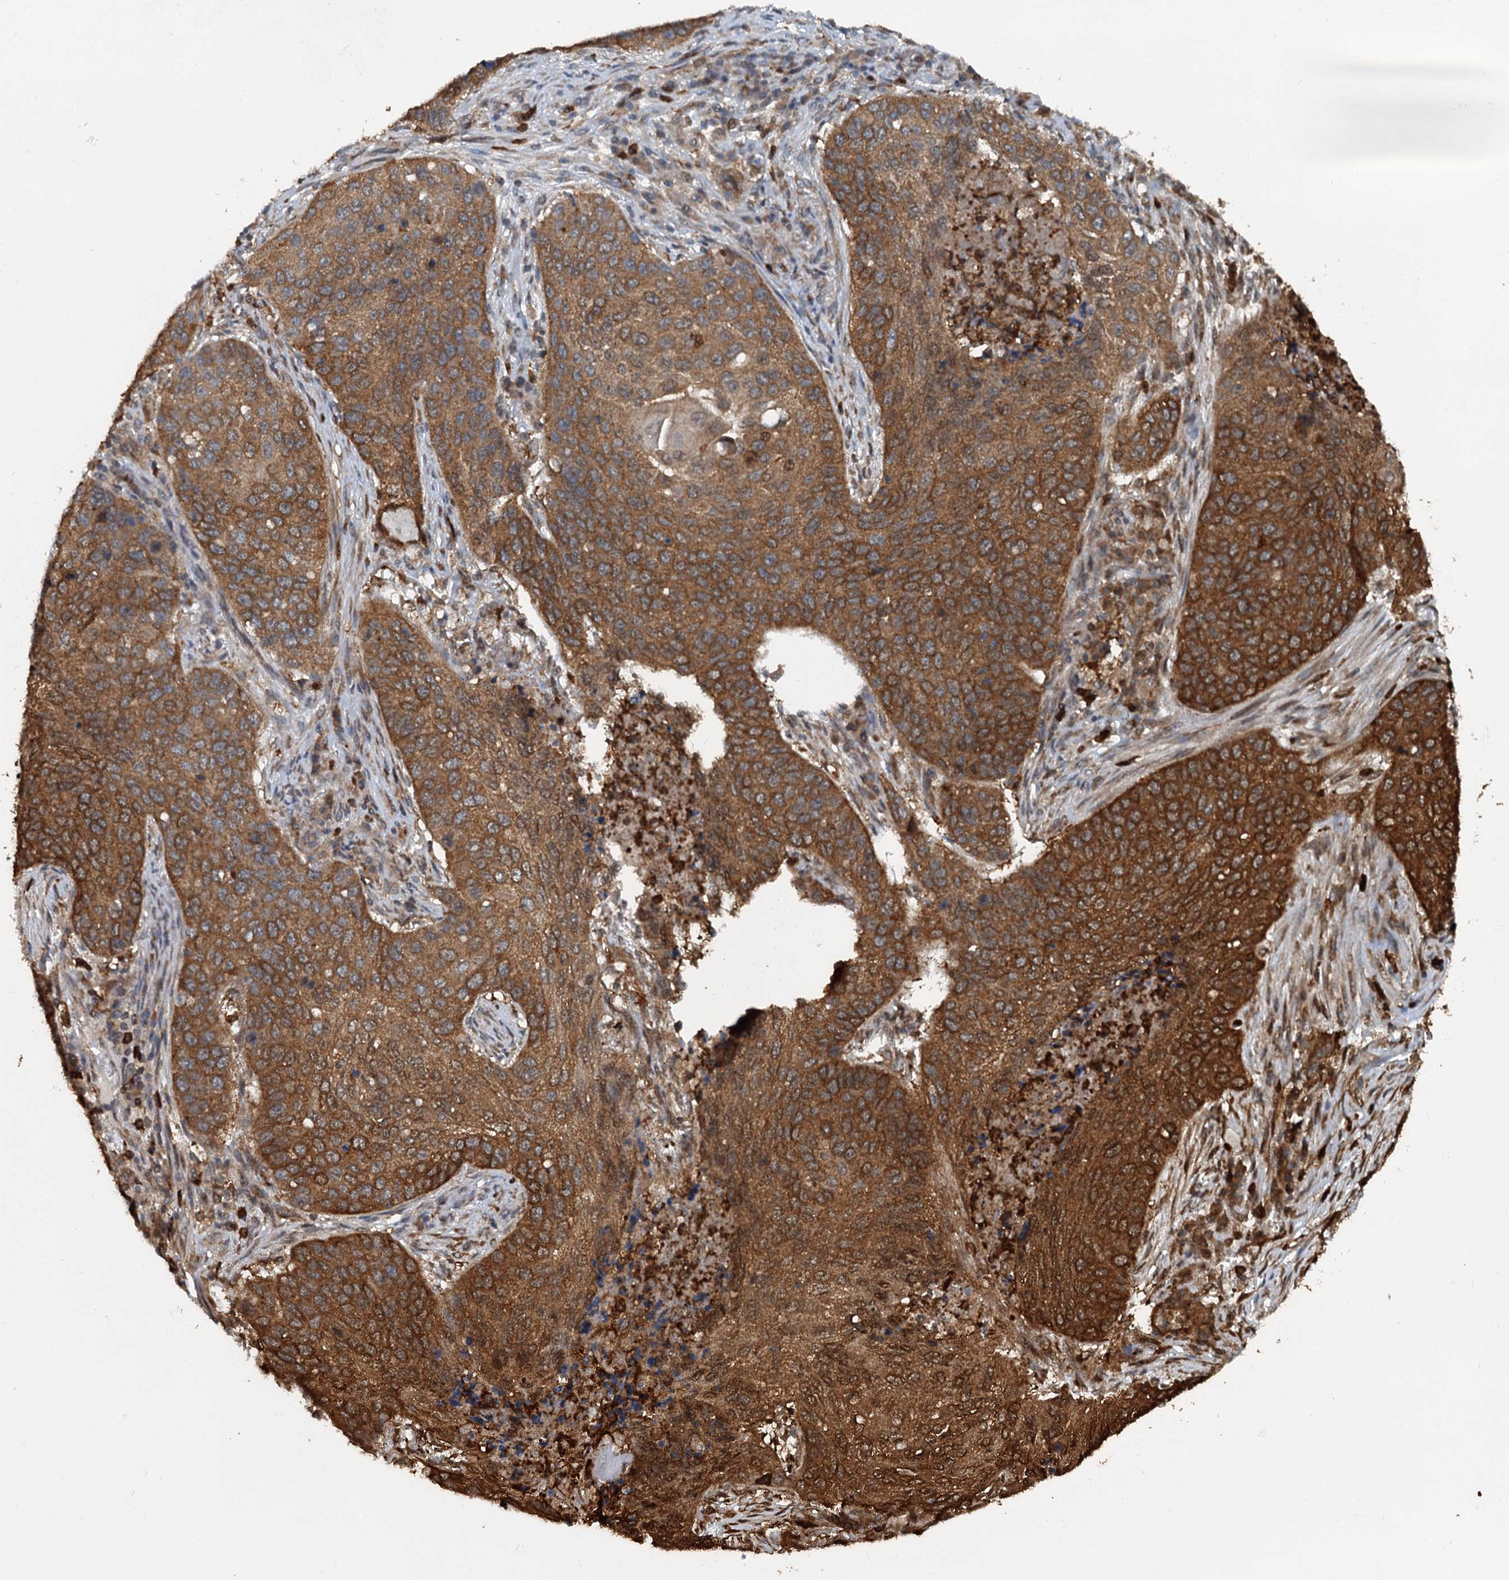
{"staining": {"intensity": "strong", "quantity": ">75%", "location": "cytoplasmic/membranous"}, "tissue": "lung cancer", "cell_type": "Tumor cells", "image_type": "cancer", "snomed": [{"axis": "morphology", "description": "Squamous cell carcinoma, NOS"}, {"axis": "topography", "description": "Lung"}], "caption": "Immunohistochemistry micrograph of human squamous cell carcinoma (lung) stained for a protein (brown), which demonstrates high levels of strong cytoplasmic/membranous positivity in approximately >75% of tumor cells.", "gene": "GPI", "patient": {"sex": "female", "age": 63}}